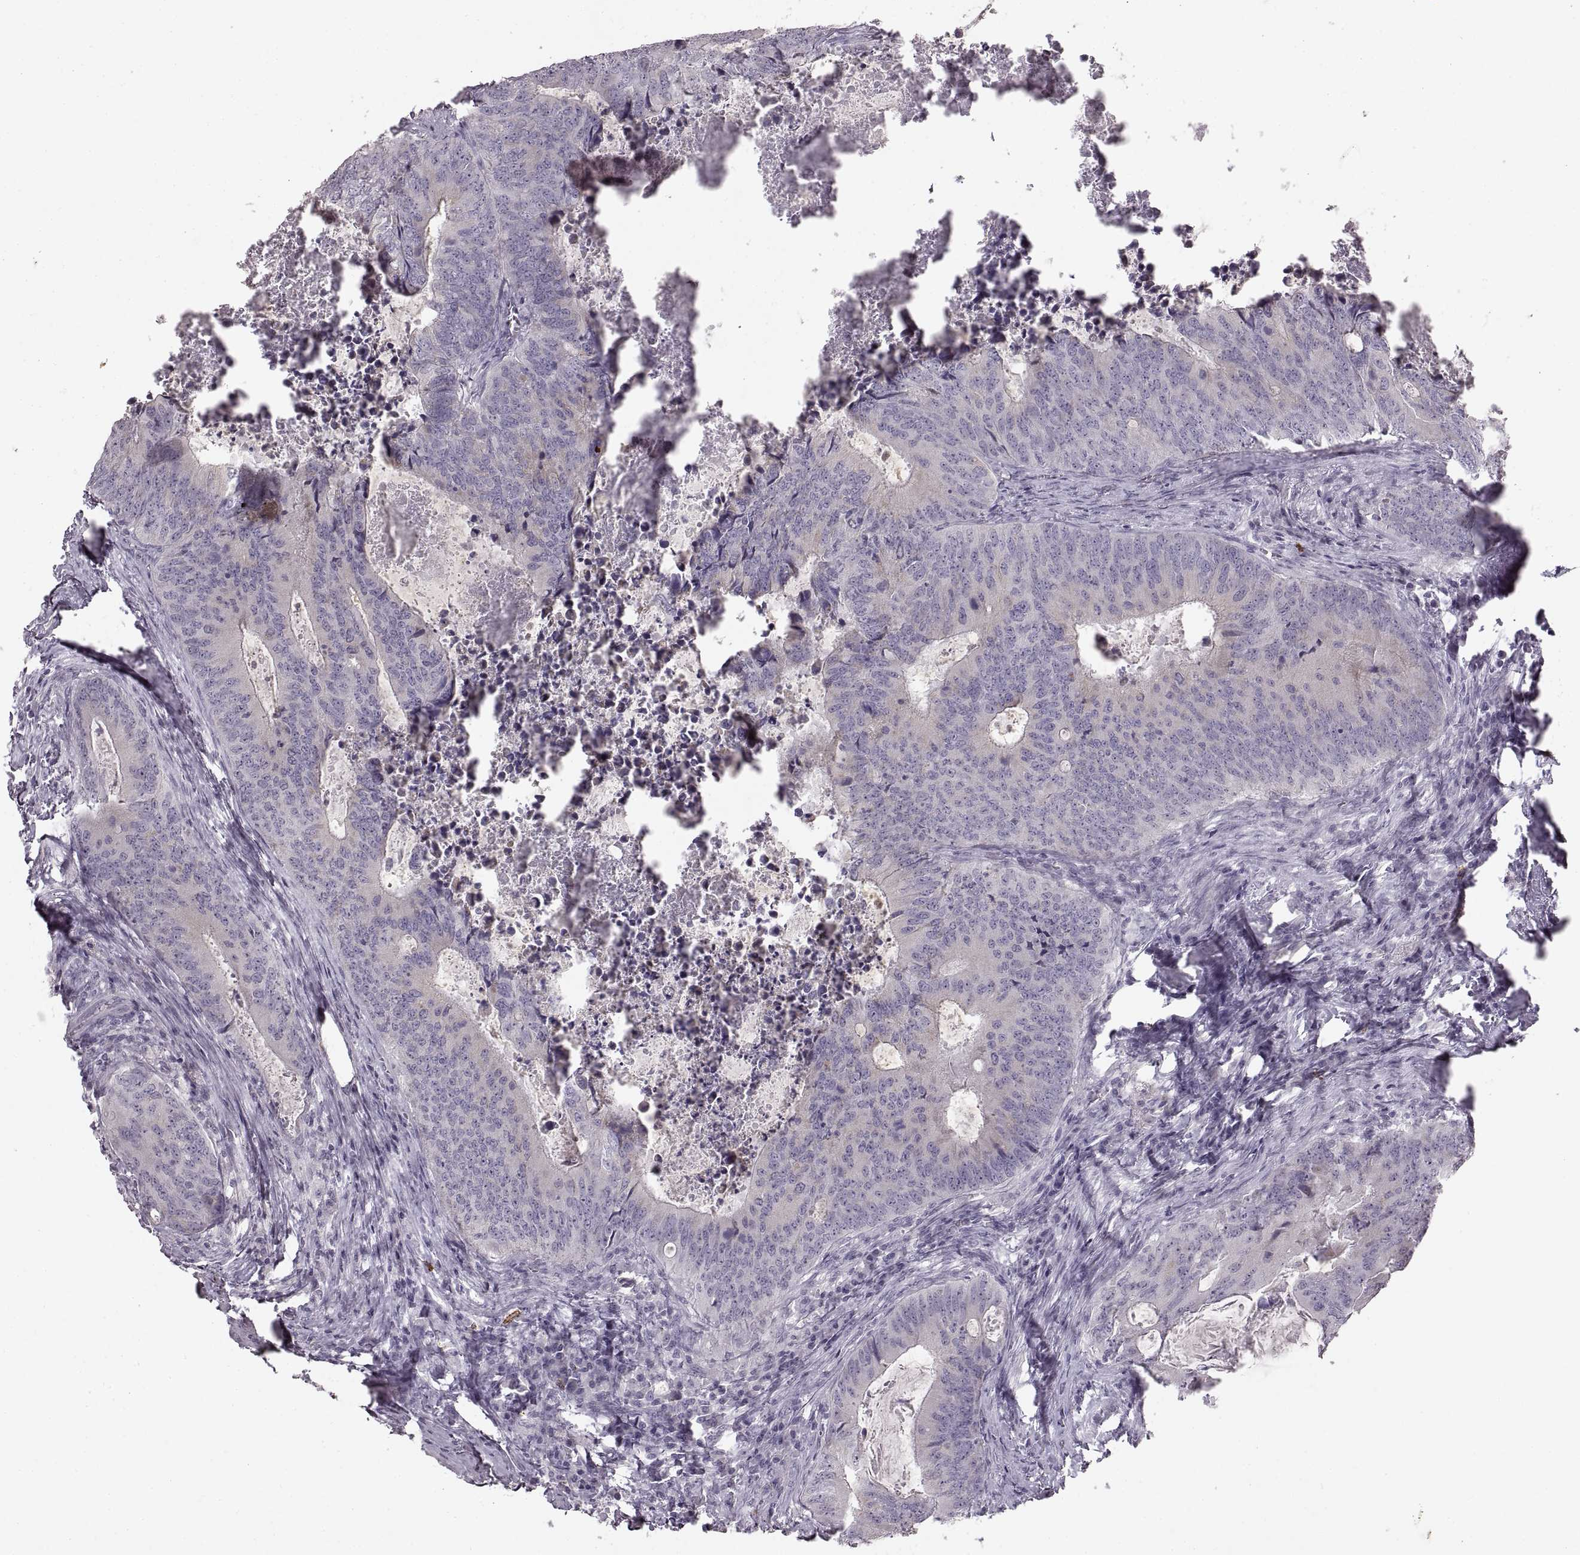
{"staining": {"intensity": "negative", "quantity": "none", "location": "none"}, "tissue": "colorectal cancer", "cell_type": "Tumor cells", "image_type": "cancer", "snomed": [{"axis": "morphology", "description": "Adenocarcinoma, NOS"}, {"axis": "topography", "description": "Colon"}], "caption": "An image of colorectal cancer stained for a protein demonstrates no brown staining in tumor cells.", "gene": "CNTN1", "patient": {"sex": "male", "age": 67}}